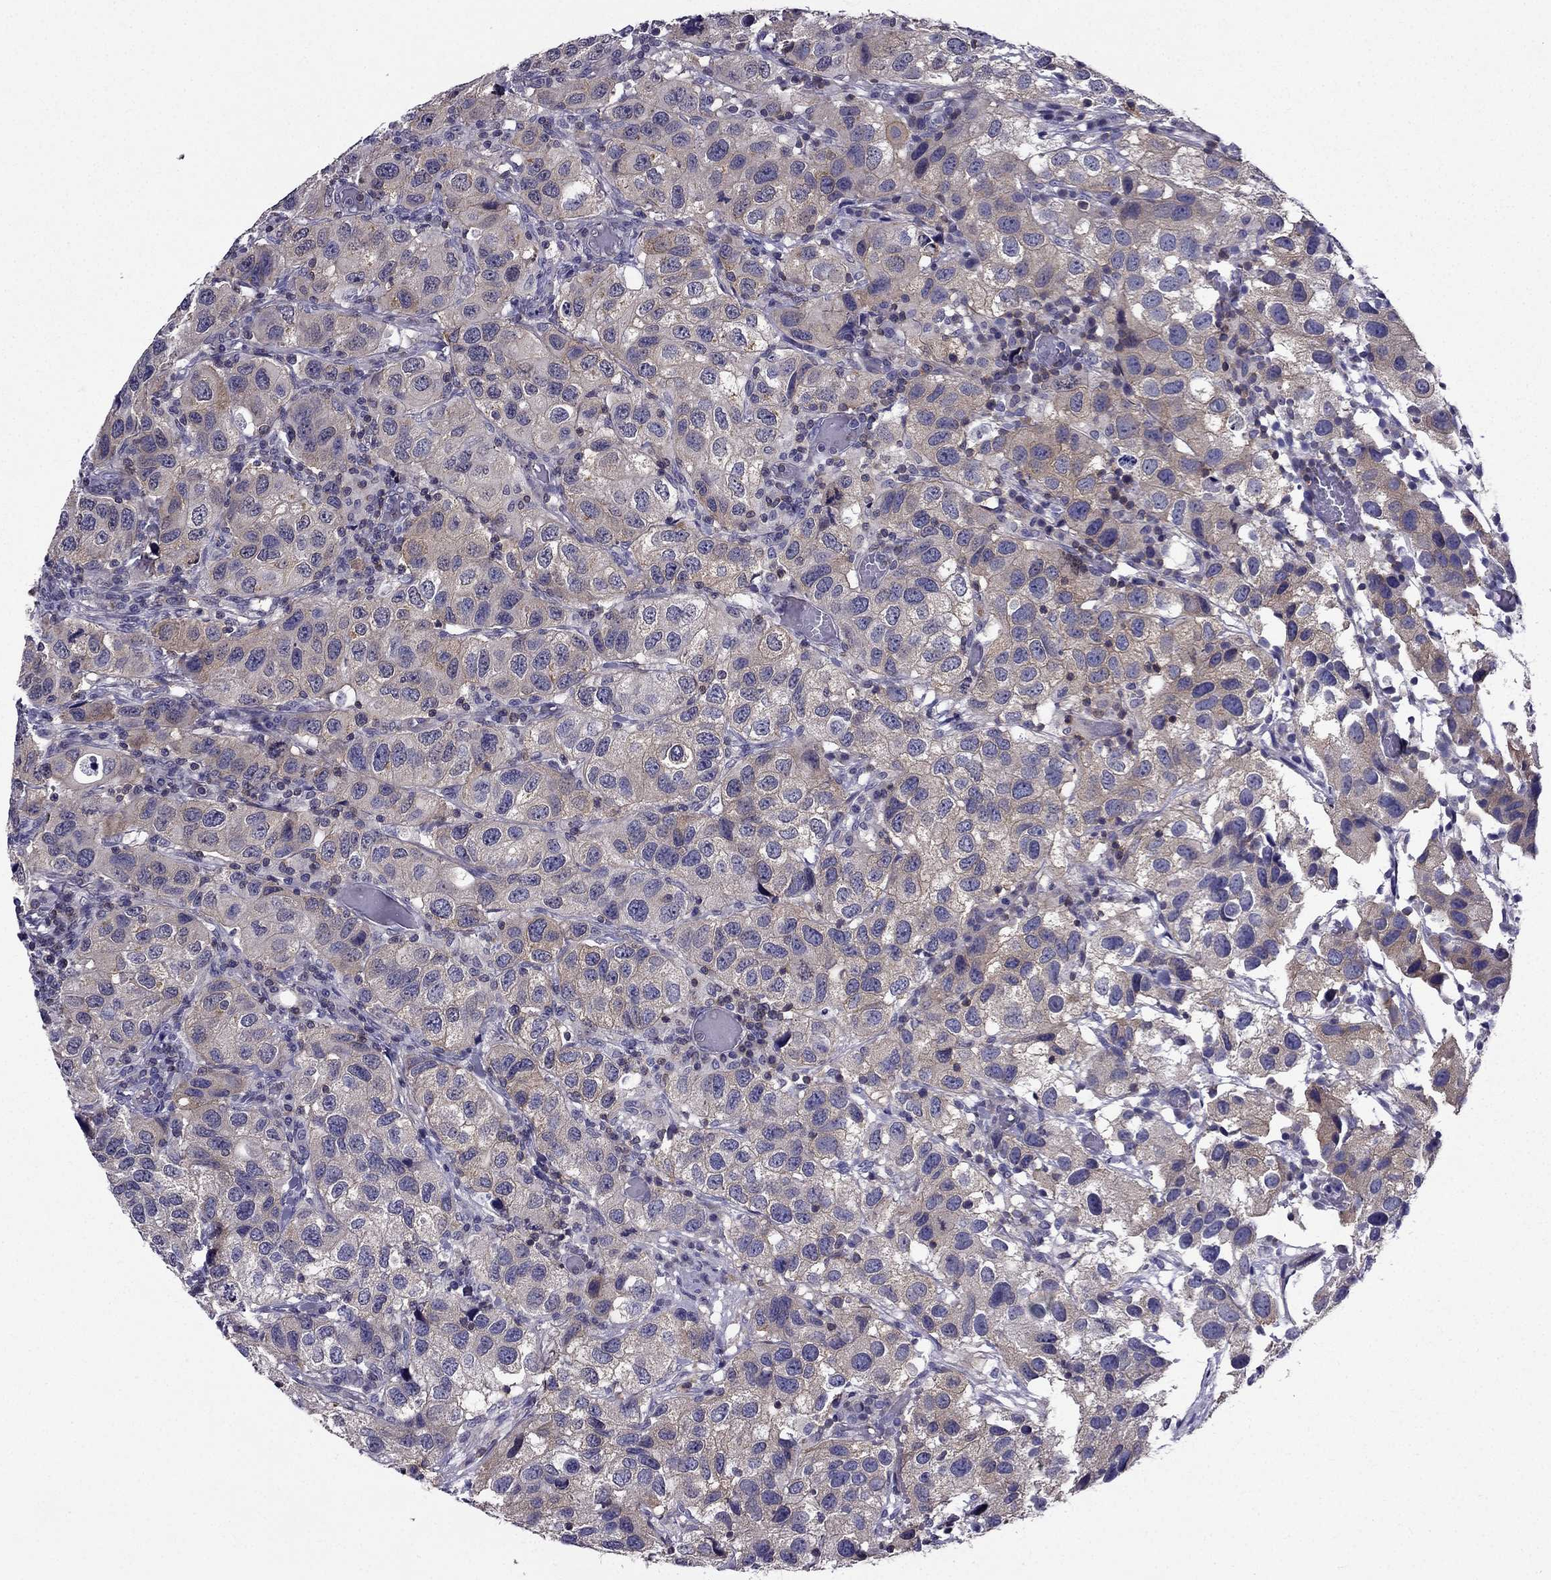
{"staining": {"intensity": "negative", "quantity": "none", "location": "none"}, "tissue": "urothelial cancer", "cell_type": "Tumor cells", "image_type": "cancer", "snomed": [{"axis": "morphology", "description": "Urothelial carcinoma, High grade"}, {"axis": "topography", "description": "Urinary bladder"}], "caption": "There is no significant staining in tumor cells of urothelial cancer.", "gene": "AAK1", "patient": {"sex": "male", "age": 79}}